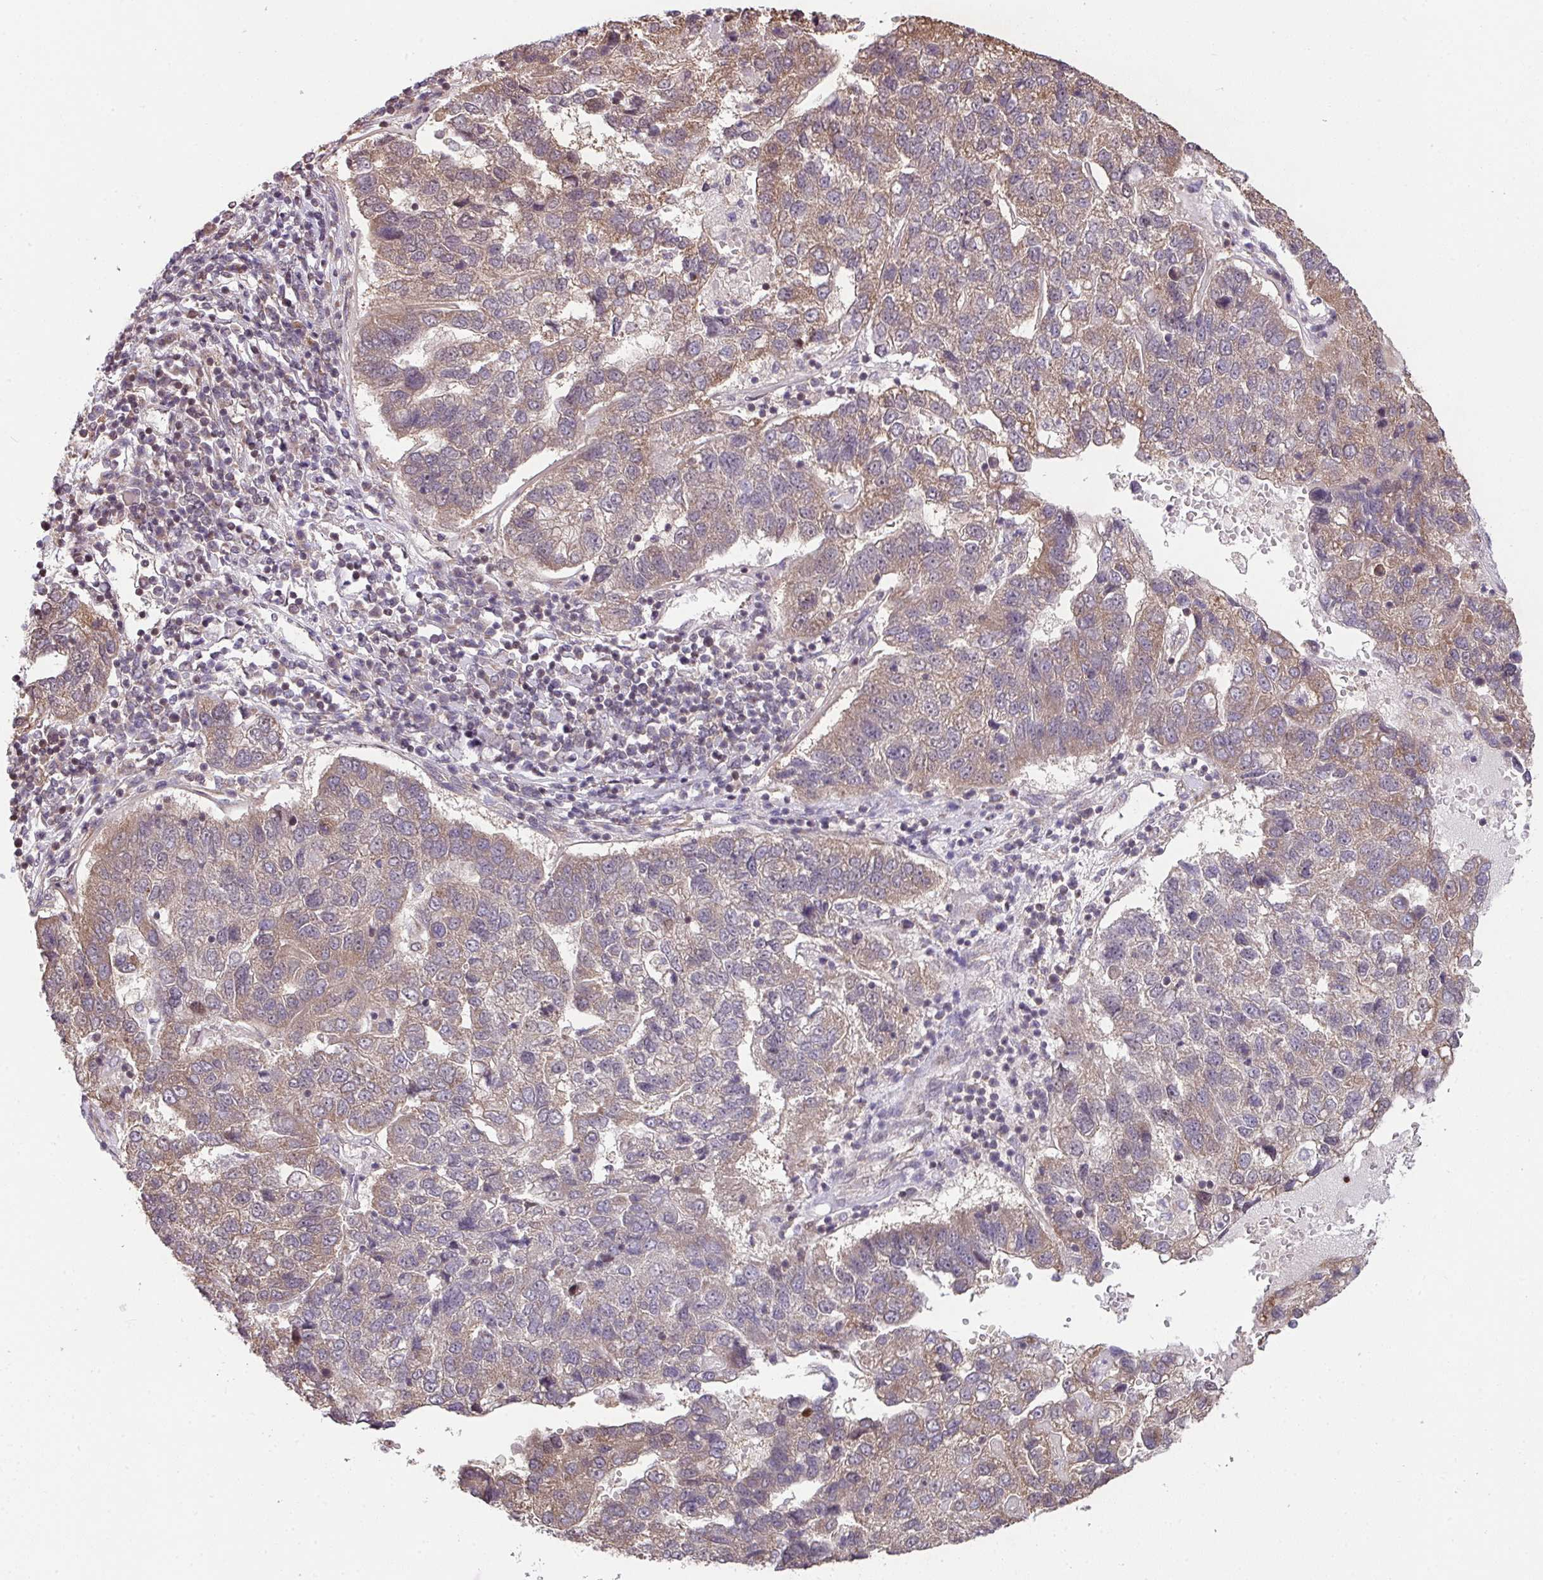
{"staining": {"intensity": "weak", "quantity": "25%-75%", "location": "cytoplasmic/membranous"}, "tissue": "pancreatic cancer", "cell_type": "Tumor cells", "image_type": "cancer", "snomed": [{"axis": "morphology", "description": "Adenocarcinoma, NOS"}, {"axis": "topography", "description": "Pancreas"}], "caption": "Immunohistochemical staining of pancreatic cancer displays weak cytoplasmic/membranous protein positivity in approximately 25%-75% of tumor cells. (DAB = brown stain, brightfield microscopy at high magnification).", "gene": "PLK1", "patient": {"sex": "female", "age": 61}}